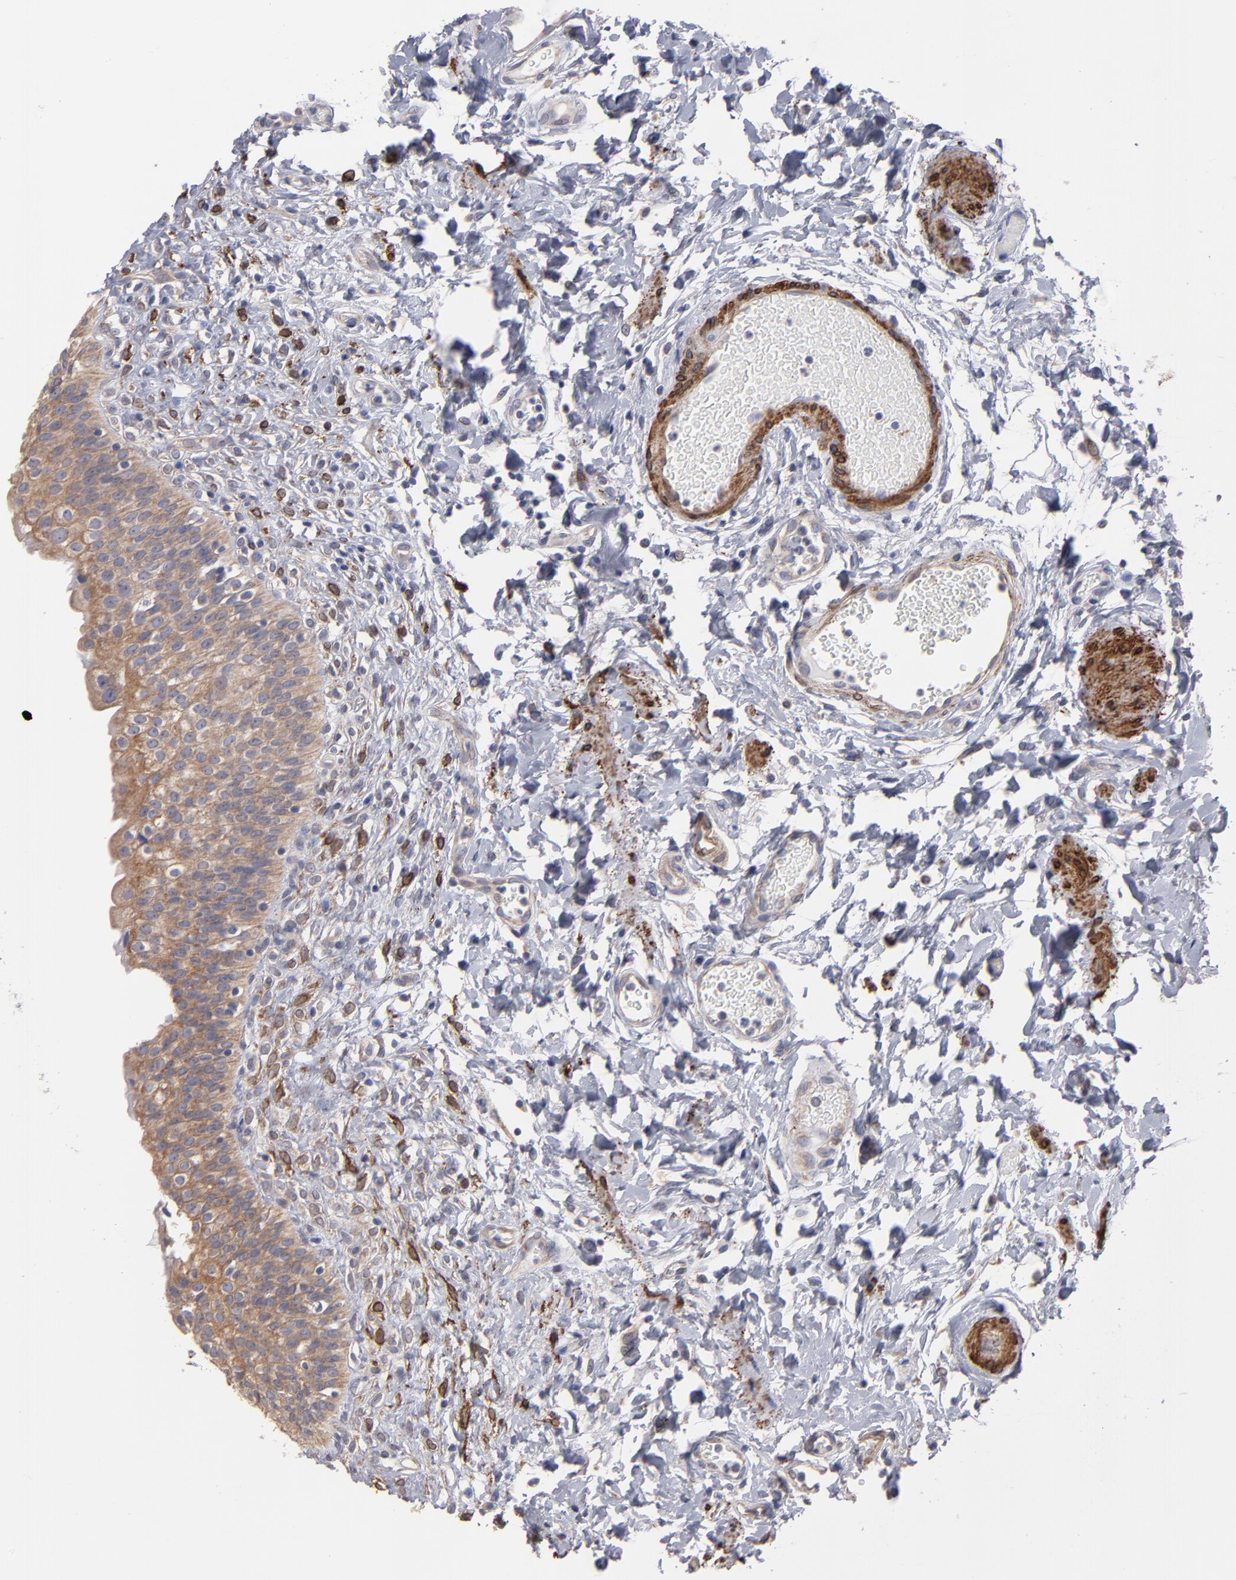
{"staining": {"intensity": "weak", "quantity": ">75%", "location": "cytoplasmic/membranous"}, "tissue": "urinary bladder", "cell_type": "Urothelial cells", "image_type": "normal", "snomed": [{"axis": "morphology", "description": "Normal tissue, NOS"}, {"axis": "topography", "description": "Urinary bladder"}], "caption": "A histopathology image of human urinary bladder stained for a protein shows weak cytoplasmic/membranous brown staining in urothelial cells.", "gene": "SLMAP", "patient": {"sex": "female", "age": 80}}